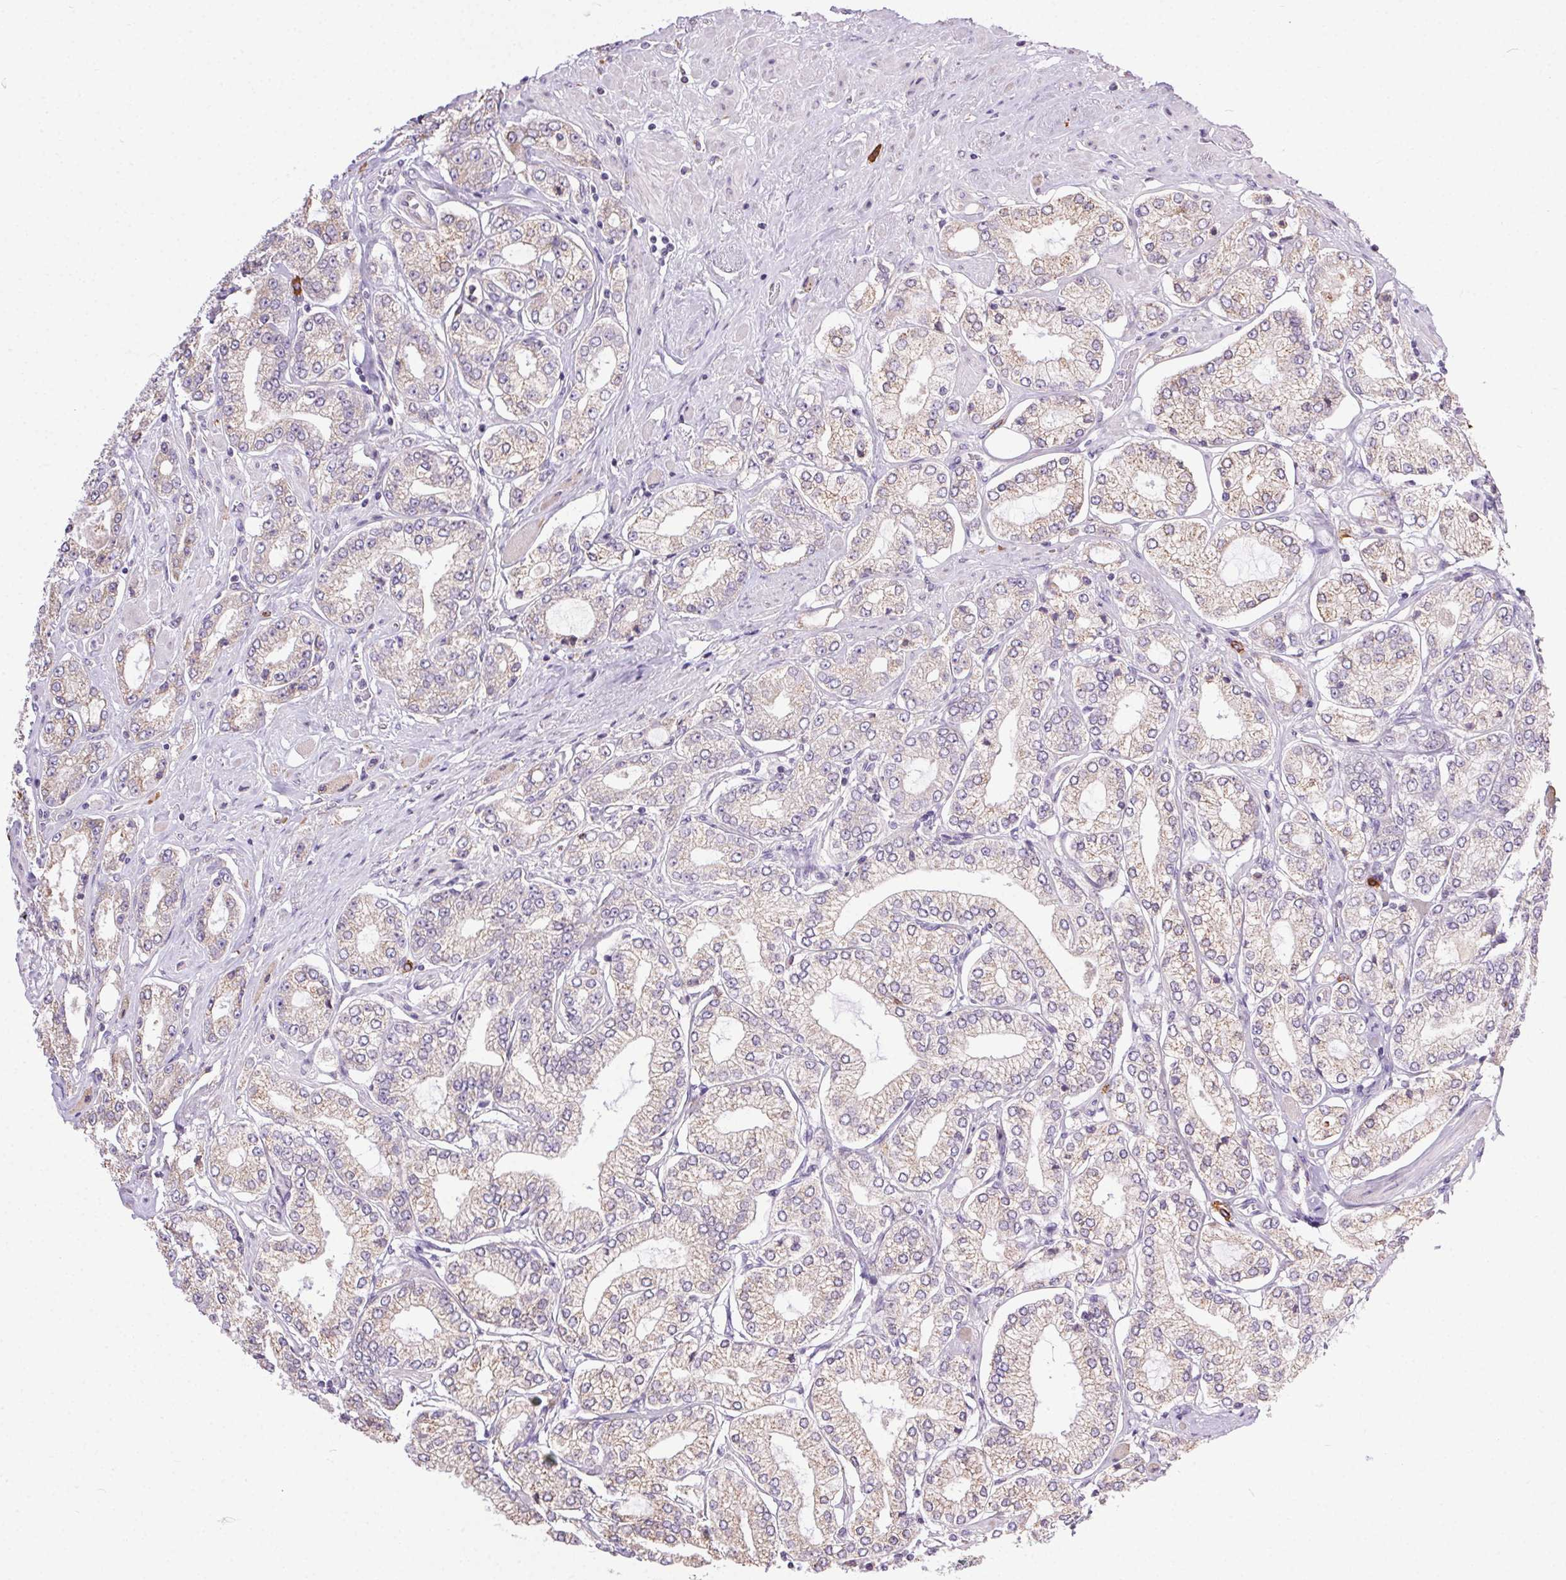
{"staining": {"intensity": "negative", "quantity": "none", "location": "none"}, "tissue": "prostate cancer", "cell_type": "Tumor cells", "image_type": "cancer", "snomed": [{"axis": "morphology", "description": "Adenocarcinoma, High grade"}, {"axis": "topography", "description": "Prostate"}], "caption": "This is a micrograph of immunohistochemistry staining of adenocarcinoma (high-grade) (prostate), which shows no positivity in tumor cells.", "gene": "SNX31", "patient": {"sex": "male", "age": 68}}